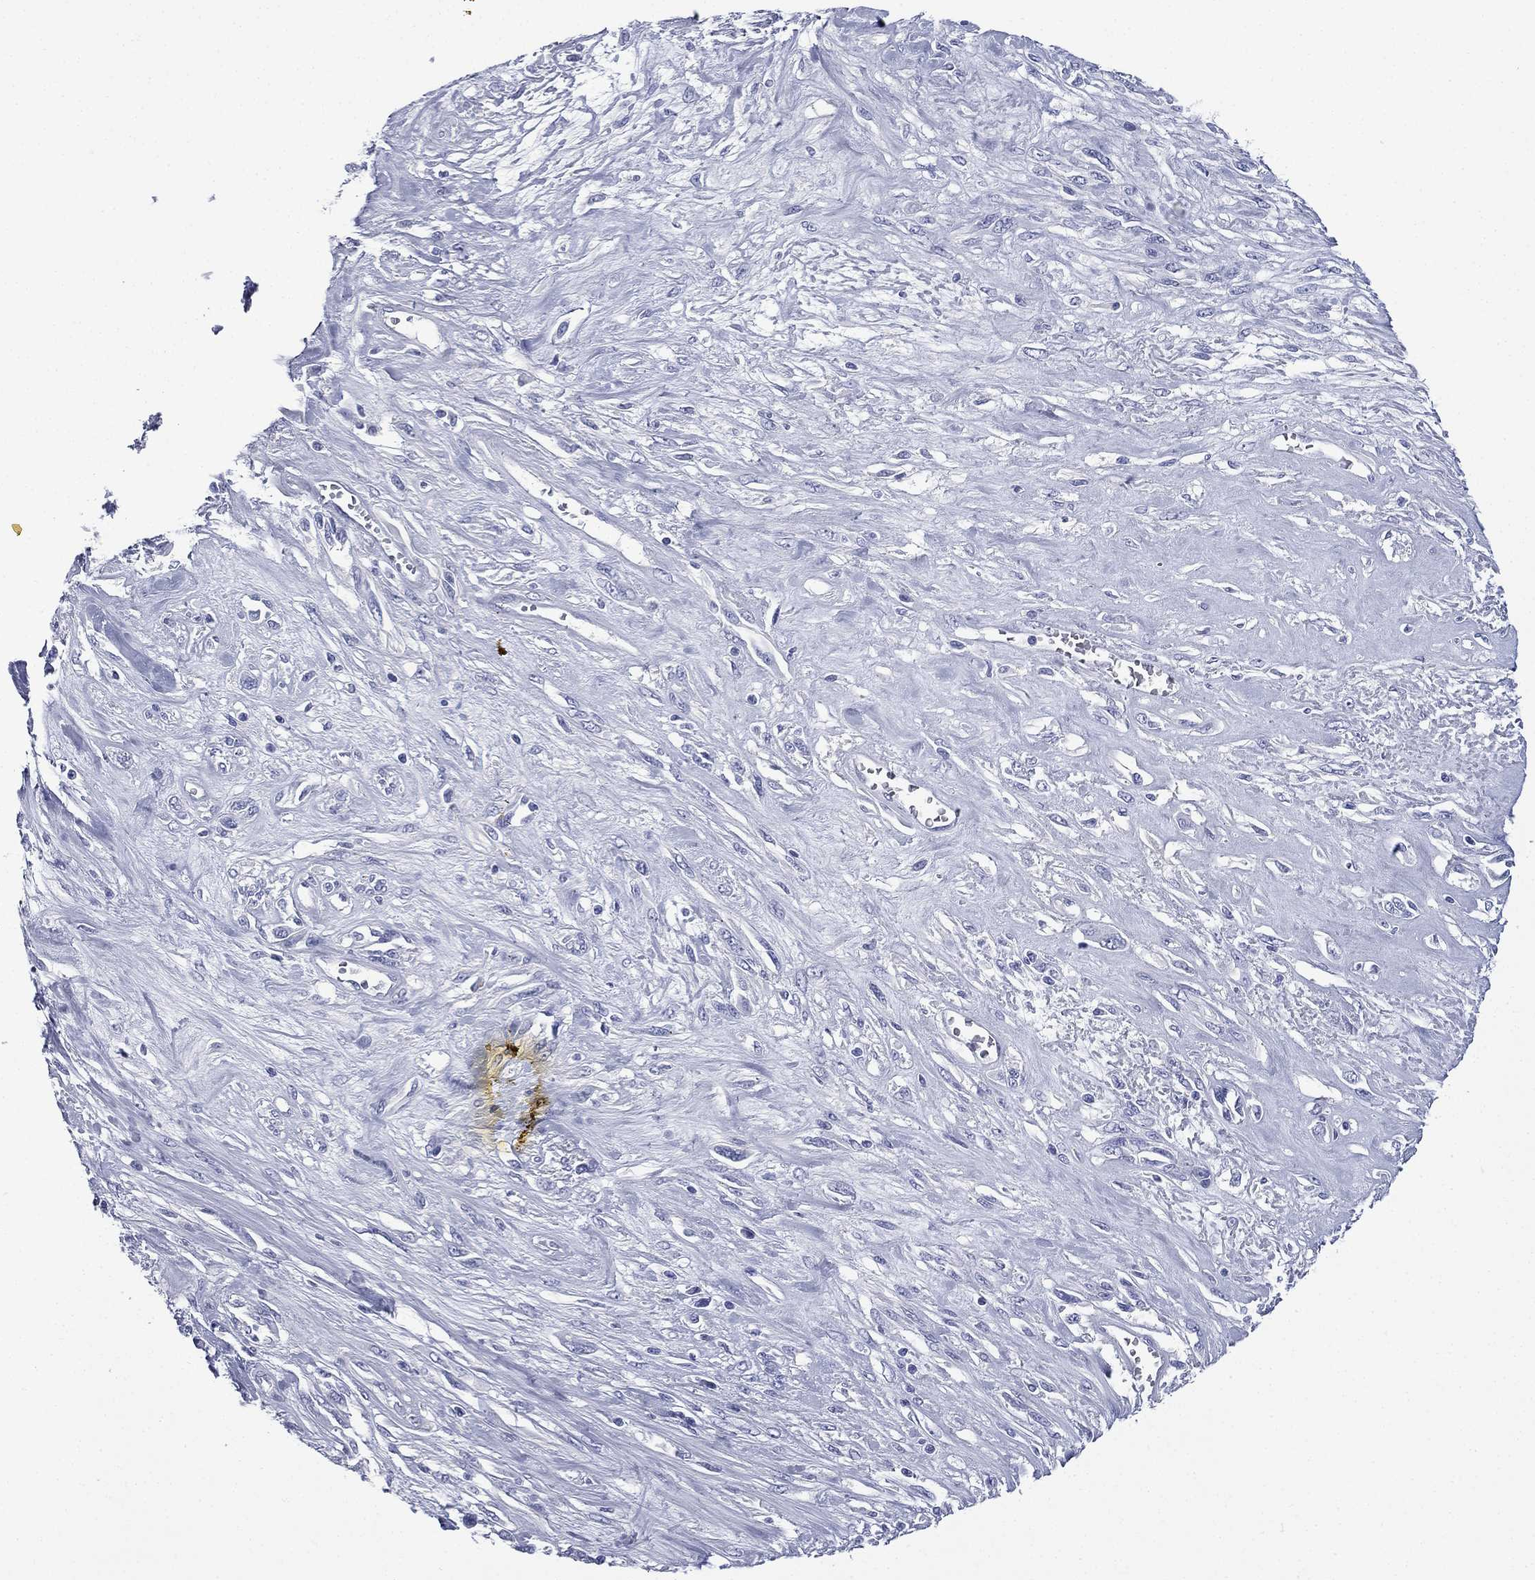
{"staining": {"intensity": "negative", "quantity": "none", "location": "none"}, "tissue": "melanoma", "cell_type": "Tumor cells", "image_type": "cancer", "snomed": [{"axis": "morphology", "description": "Malignant melanoma, NOS"}, {"axis": "topography", "description": "Skin"}], "caption": "A histopathology image of human malignant melanoma is negative for staining in tumor cells. Brightfield microscopy of IHC stained with DAB (brown) and hematoxylin (blue), captured at high magnification.", "gene": "FCER2", "patient": {"sex": "female", "age": 91}}